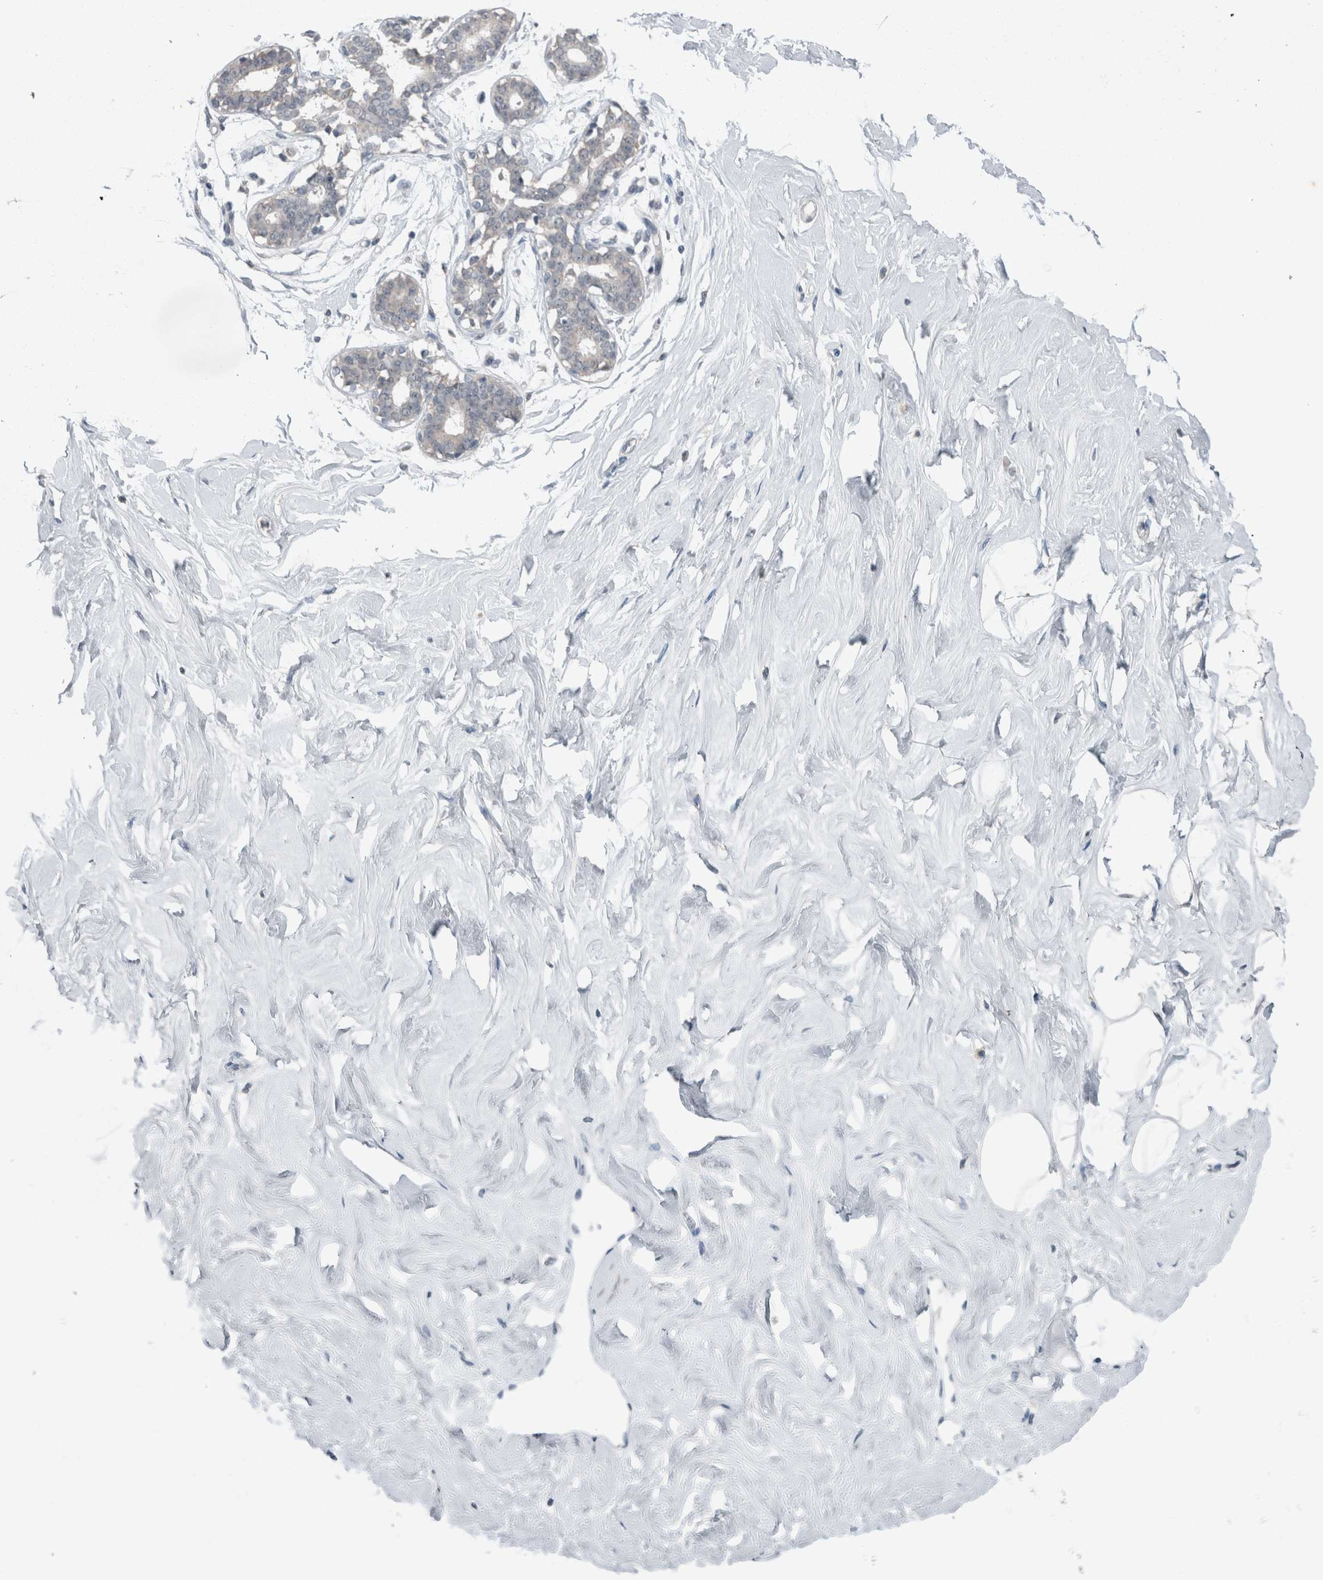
{"staining": {"intensity": "moderate", "quantity": "25%-75%", "location": "nuclear"}, "tissue": "breast", "cell_type": "Adipocytes", "image_type": "normal", "snomed": [{"axis": "morphology", "description": "Normal tissue, NOS"}, {"axis": "topography", "description": "Breast"}], "caption": "Immunohistochemistry (IHC) (DAB) staining of benign breast reveals moderate nuclear protein expression in approximately 25%-75% of adipocytes.", "gene": "MYO1E", "patient": {"sex": "female", "age": 23}}